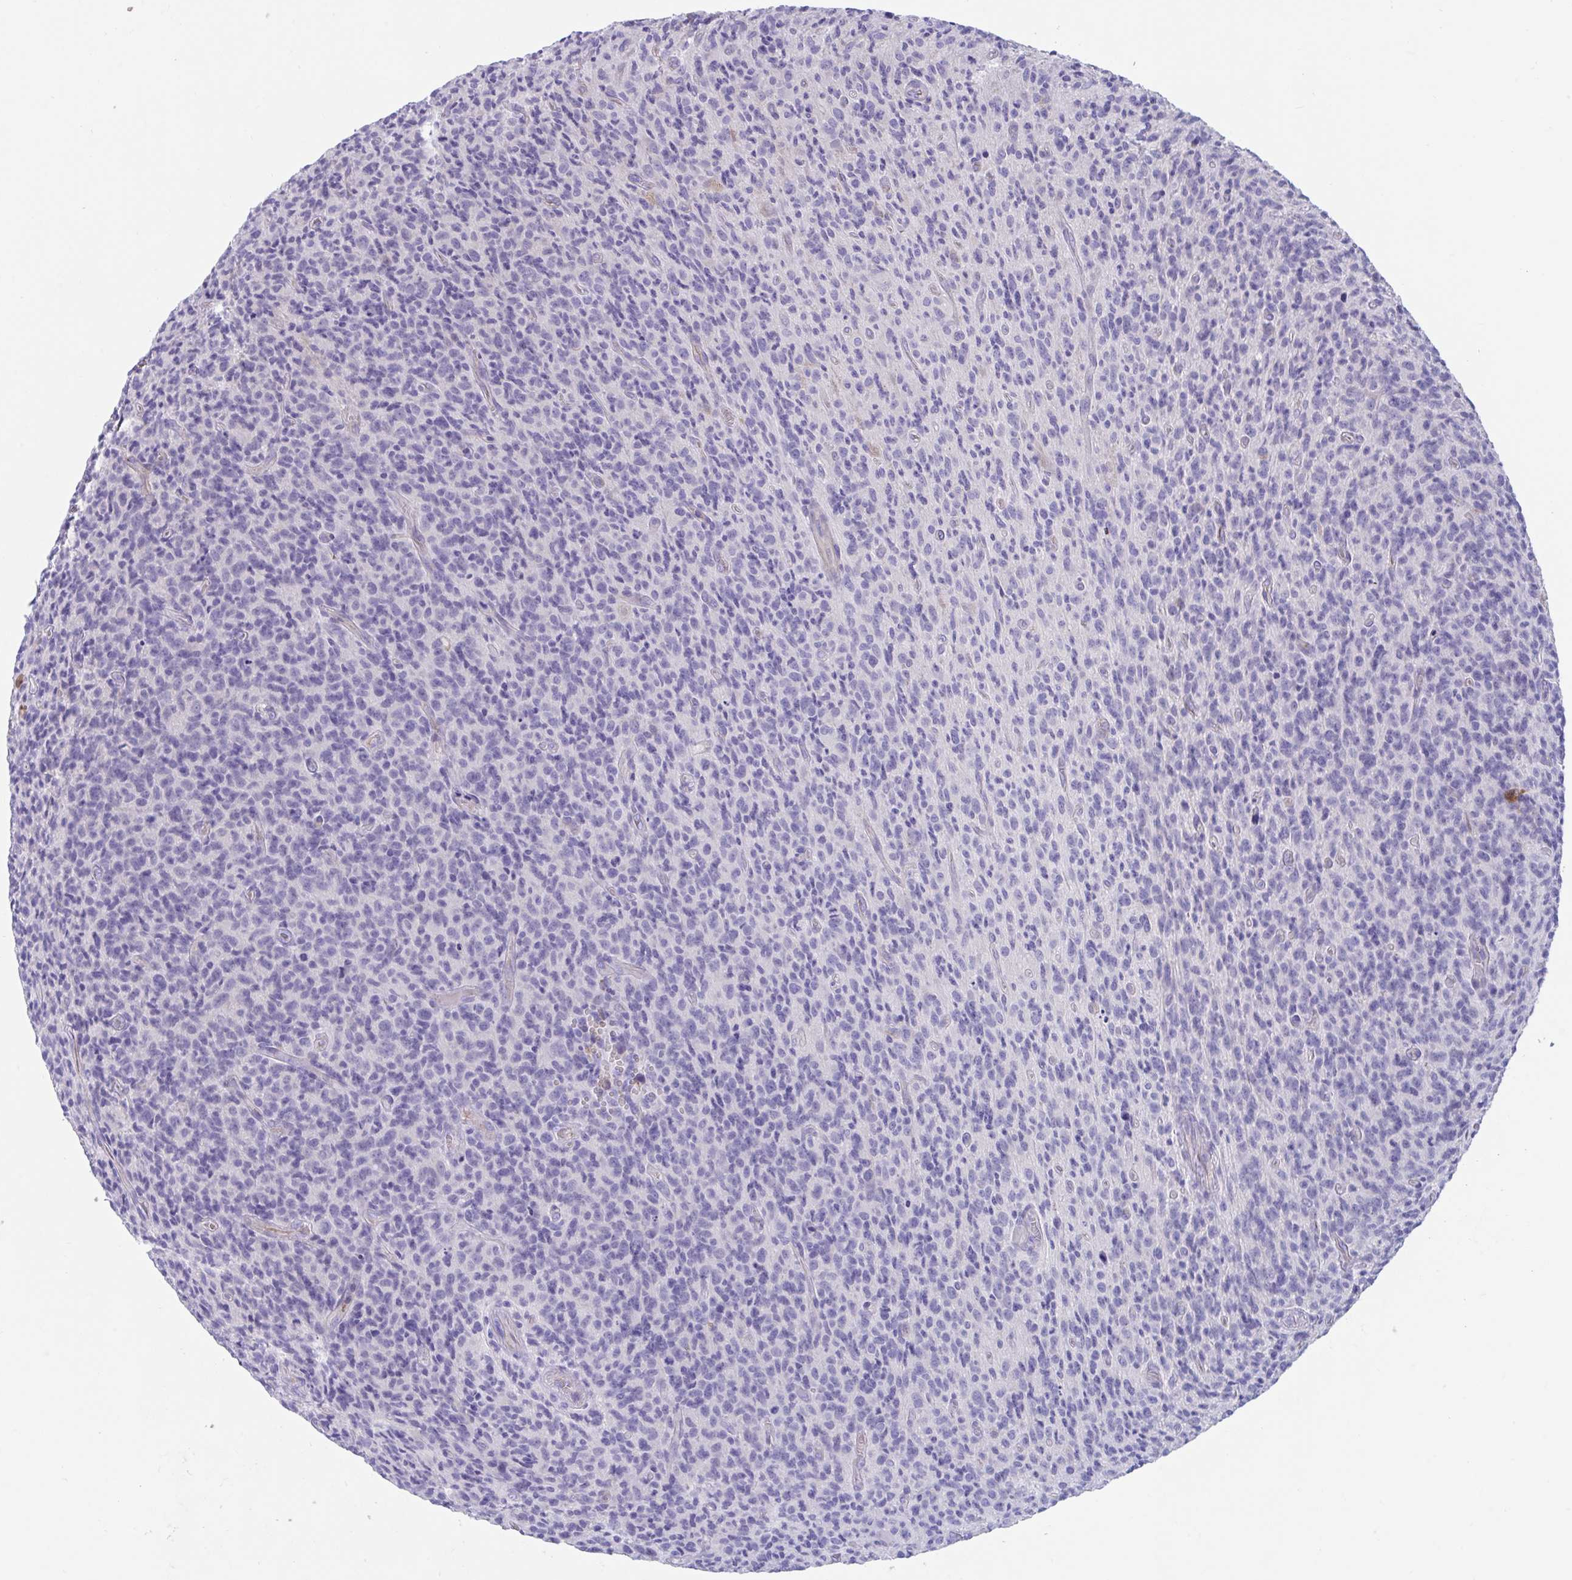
{"staining": {"intensity": "negative", "quantity": "none", "location": "none"}, "tissue": "glioma", "cell_type": "Tumor cells", "image_type": "cancer", "snomed": [{"axis": "morphology", "description": "Glioma, malignant, High grade"}, {"axis": "topography", "description": "Brain"}], "caption": "There is no significant expression in tumor cells of malignant glioma (high-grade). (Brightfield microscopy of DAB (3,3'-diaminobenzidine) immunohistochemistry at high magnification).", "gene": "TTC30B", "patient": {"sex": "male", "age": 76}}